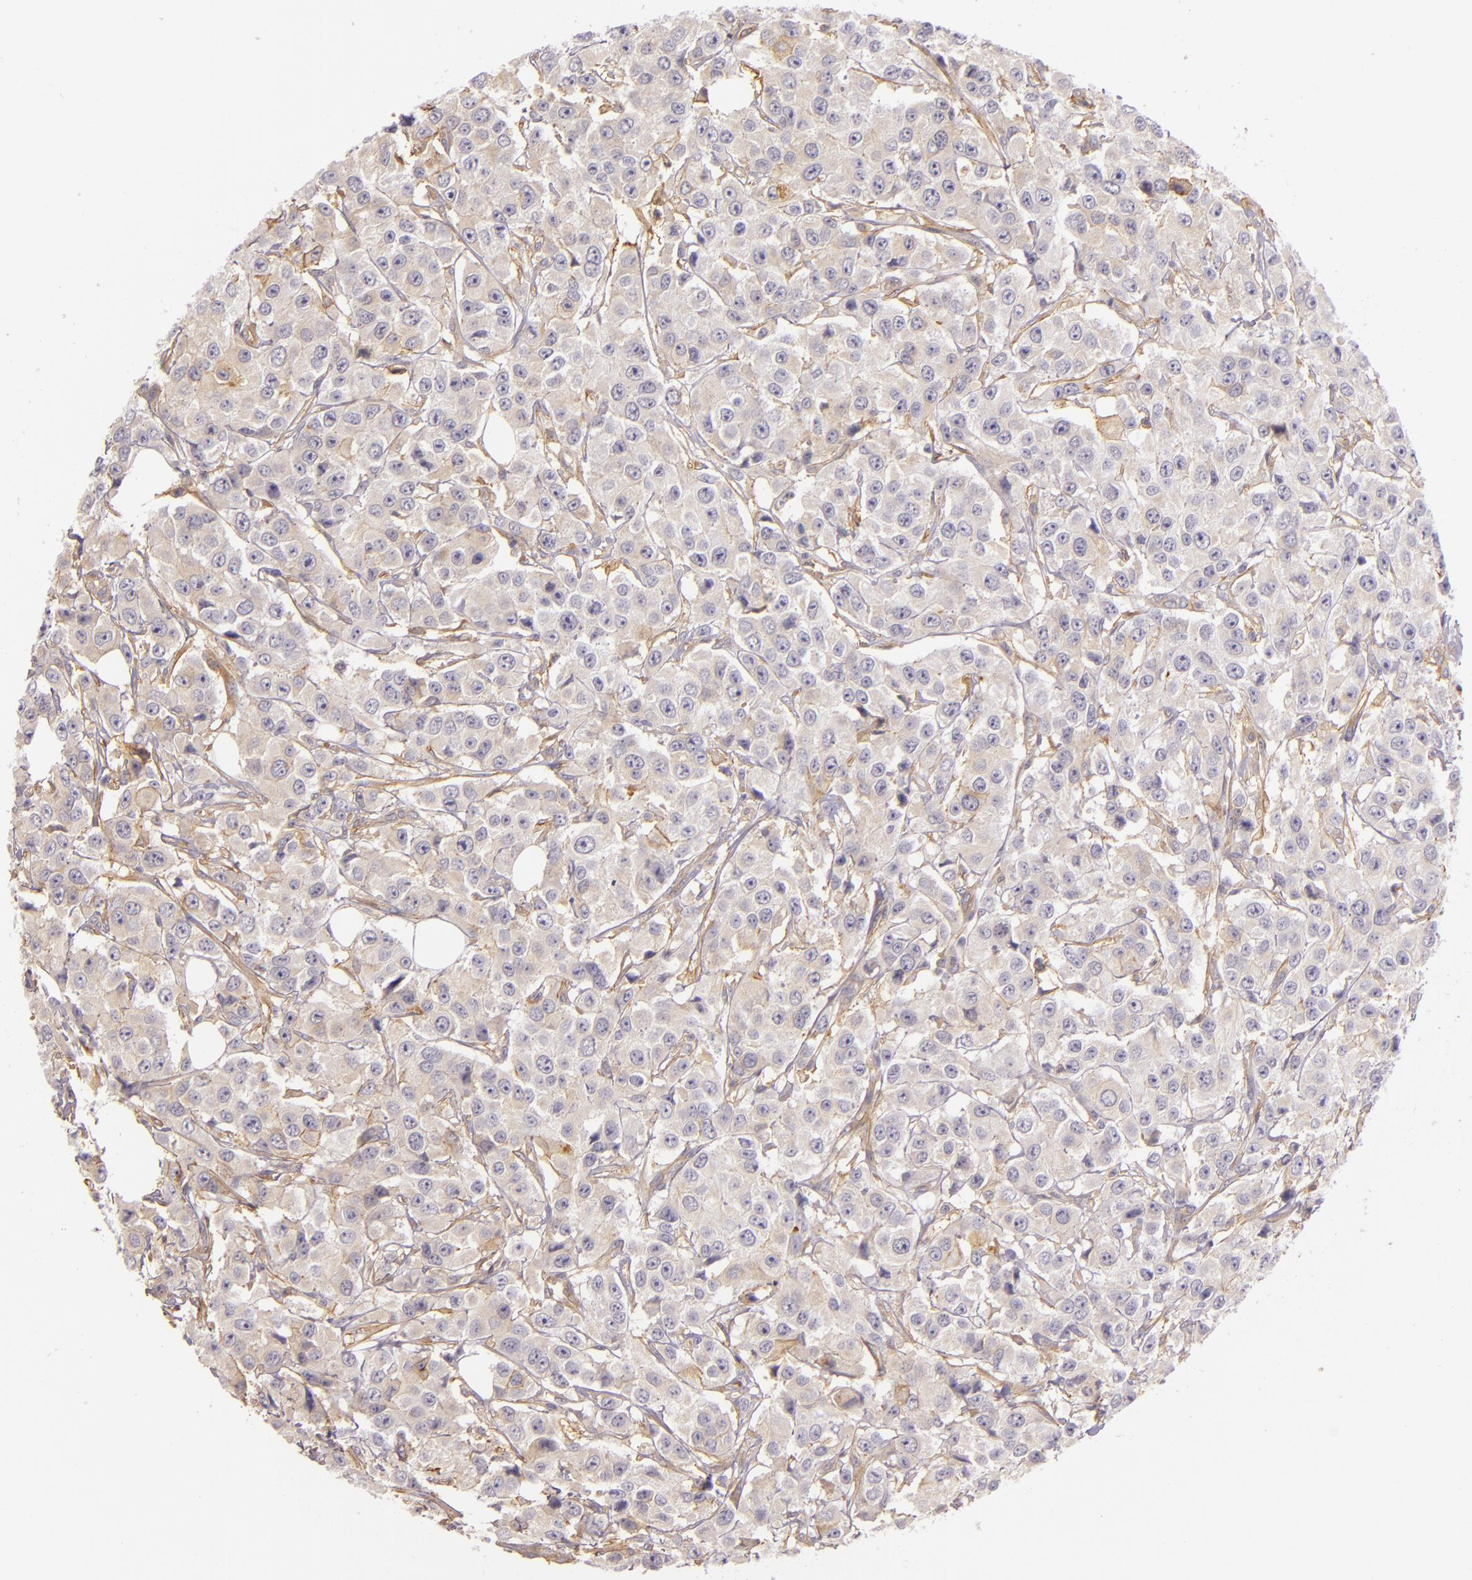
{"staining": {"intensity": "weak", "quantity": "25%-75%", "location": "cytoplasmic/membranous"}, "tissue": "breast cancer", "cell_type": "Tumor cells", "image_type": "cancer", "snomed": [{"axis": "morphology", "description": "Duct carcinoma"}, {"axis": "topography", "description": "Breast"}], "caption": "Brown immunohistochemical staining in breast cancer demonstrates weak cytoplasmic/membranous expression in about 25%-75% of tumor cells.", "gene": "CTSF", "patient": {"sex": "female", "age": 58}}